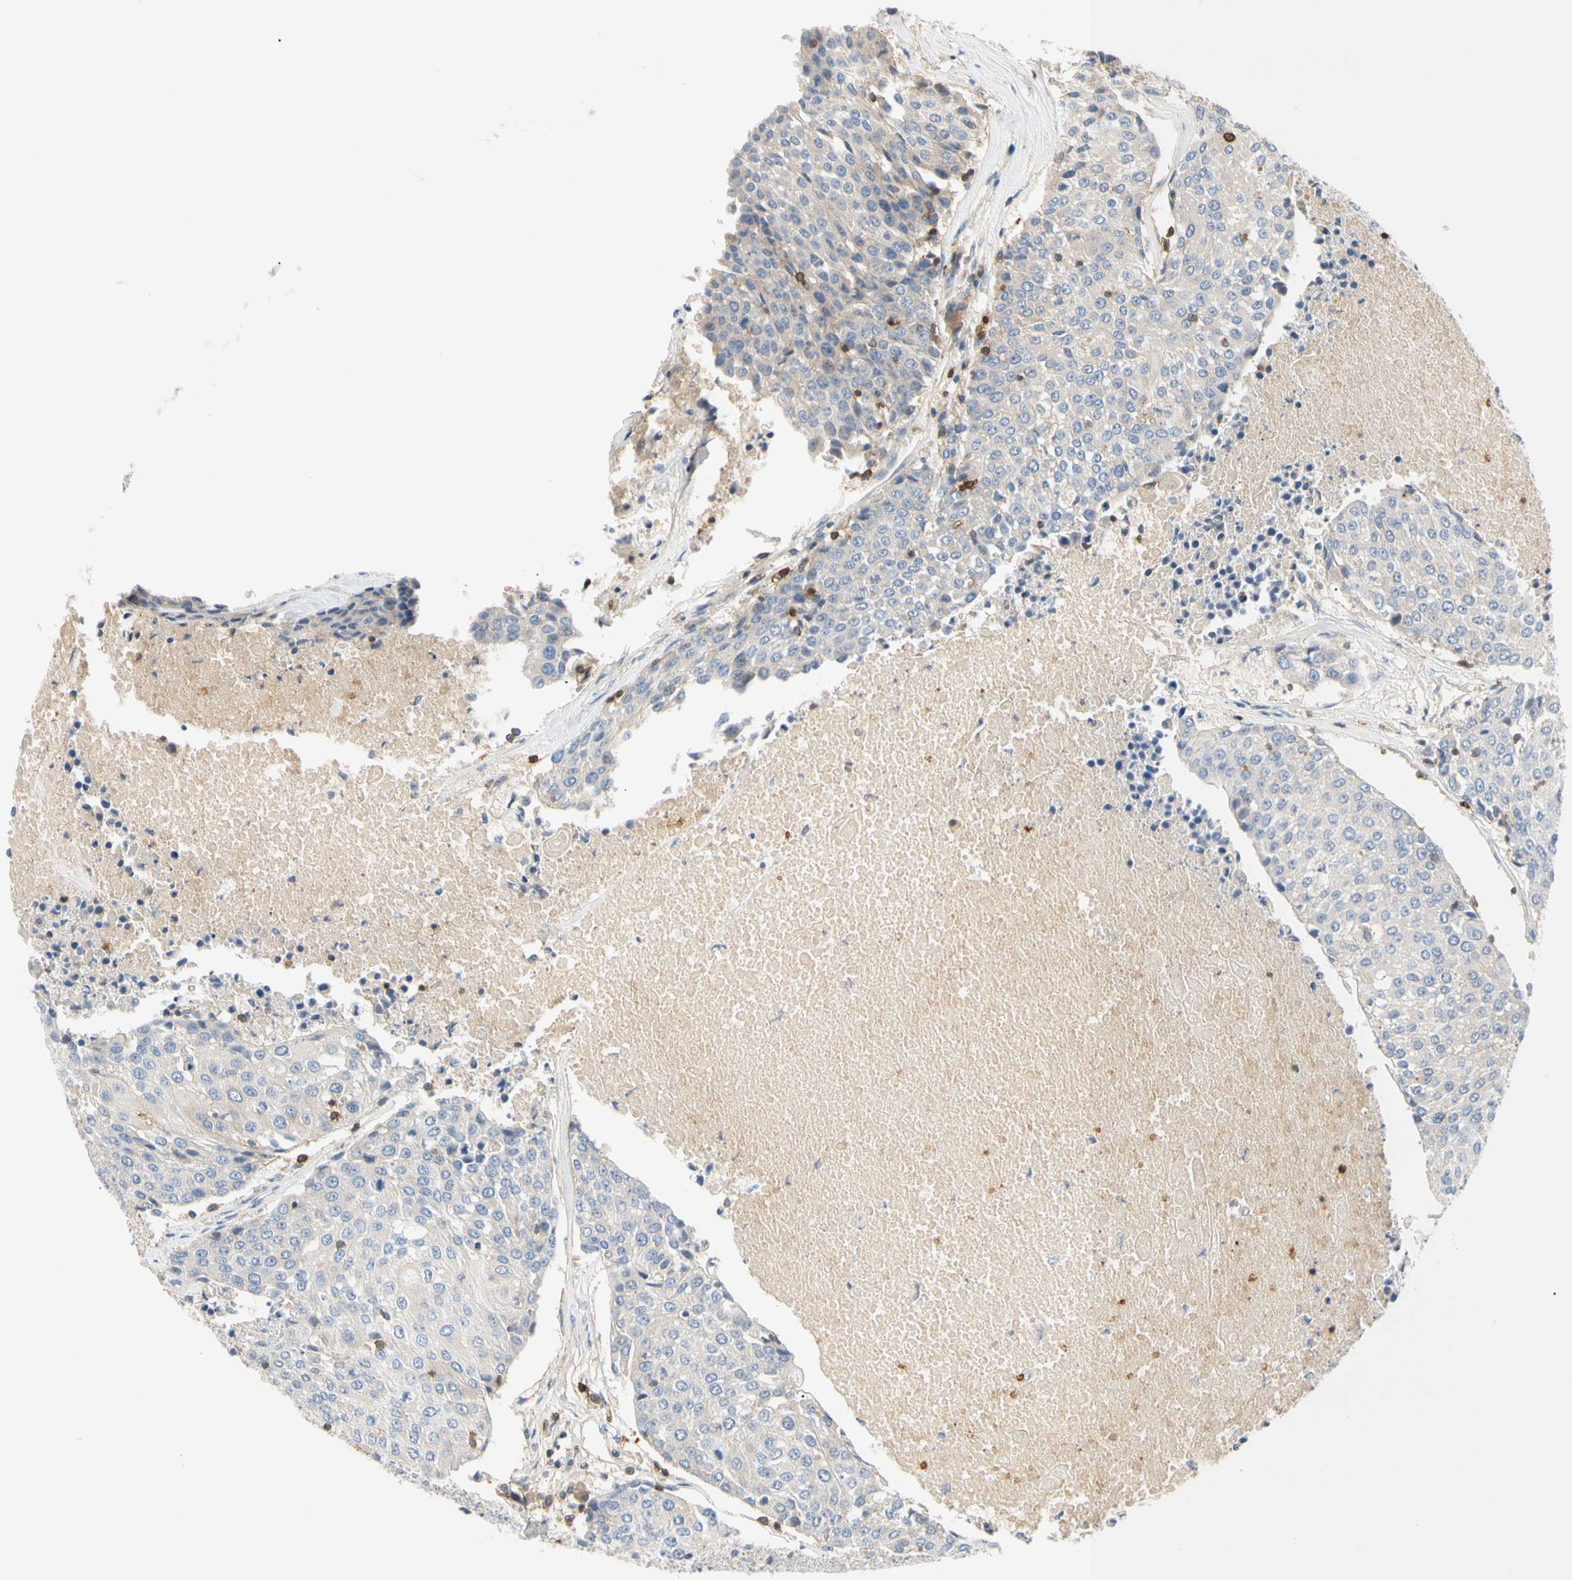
{"staining": {"intensity": "negative", "quantity": "none", "location": "none"}, "tissue": "urothelial cancer", "cell_type": "Tumor cells", "image_type": "cancer", "snomed": [{"axis": "morphology", "description": "Urothelial carcinoma, High grade"}, {"axis": "topography", "description": "Urinary bladder"}], "caption": "High-grade urothelial carcinoma stained for a protein using immunohistochemistry (IHC) exhibits no positivity tumor cells.", "gene": "TNFRSF18", "patient": {"sex": "female", "age": 85}}